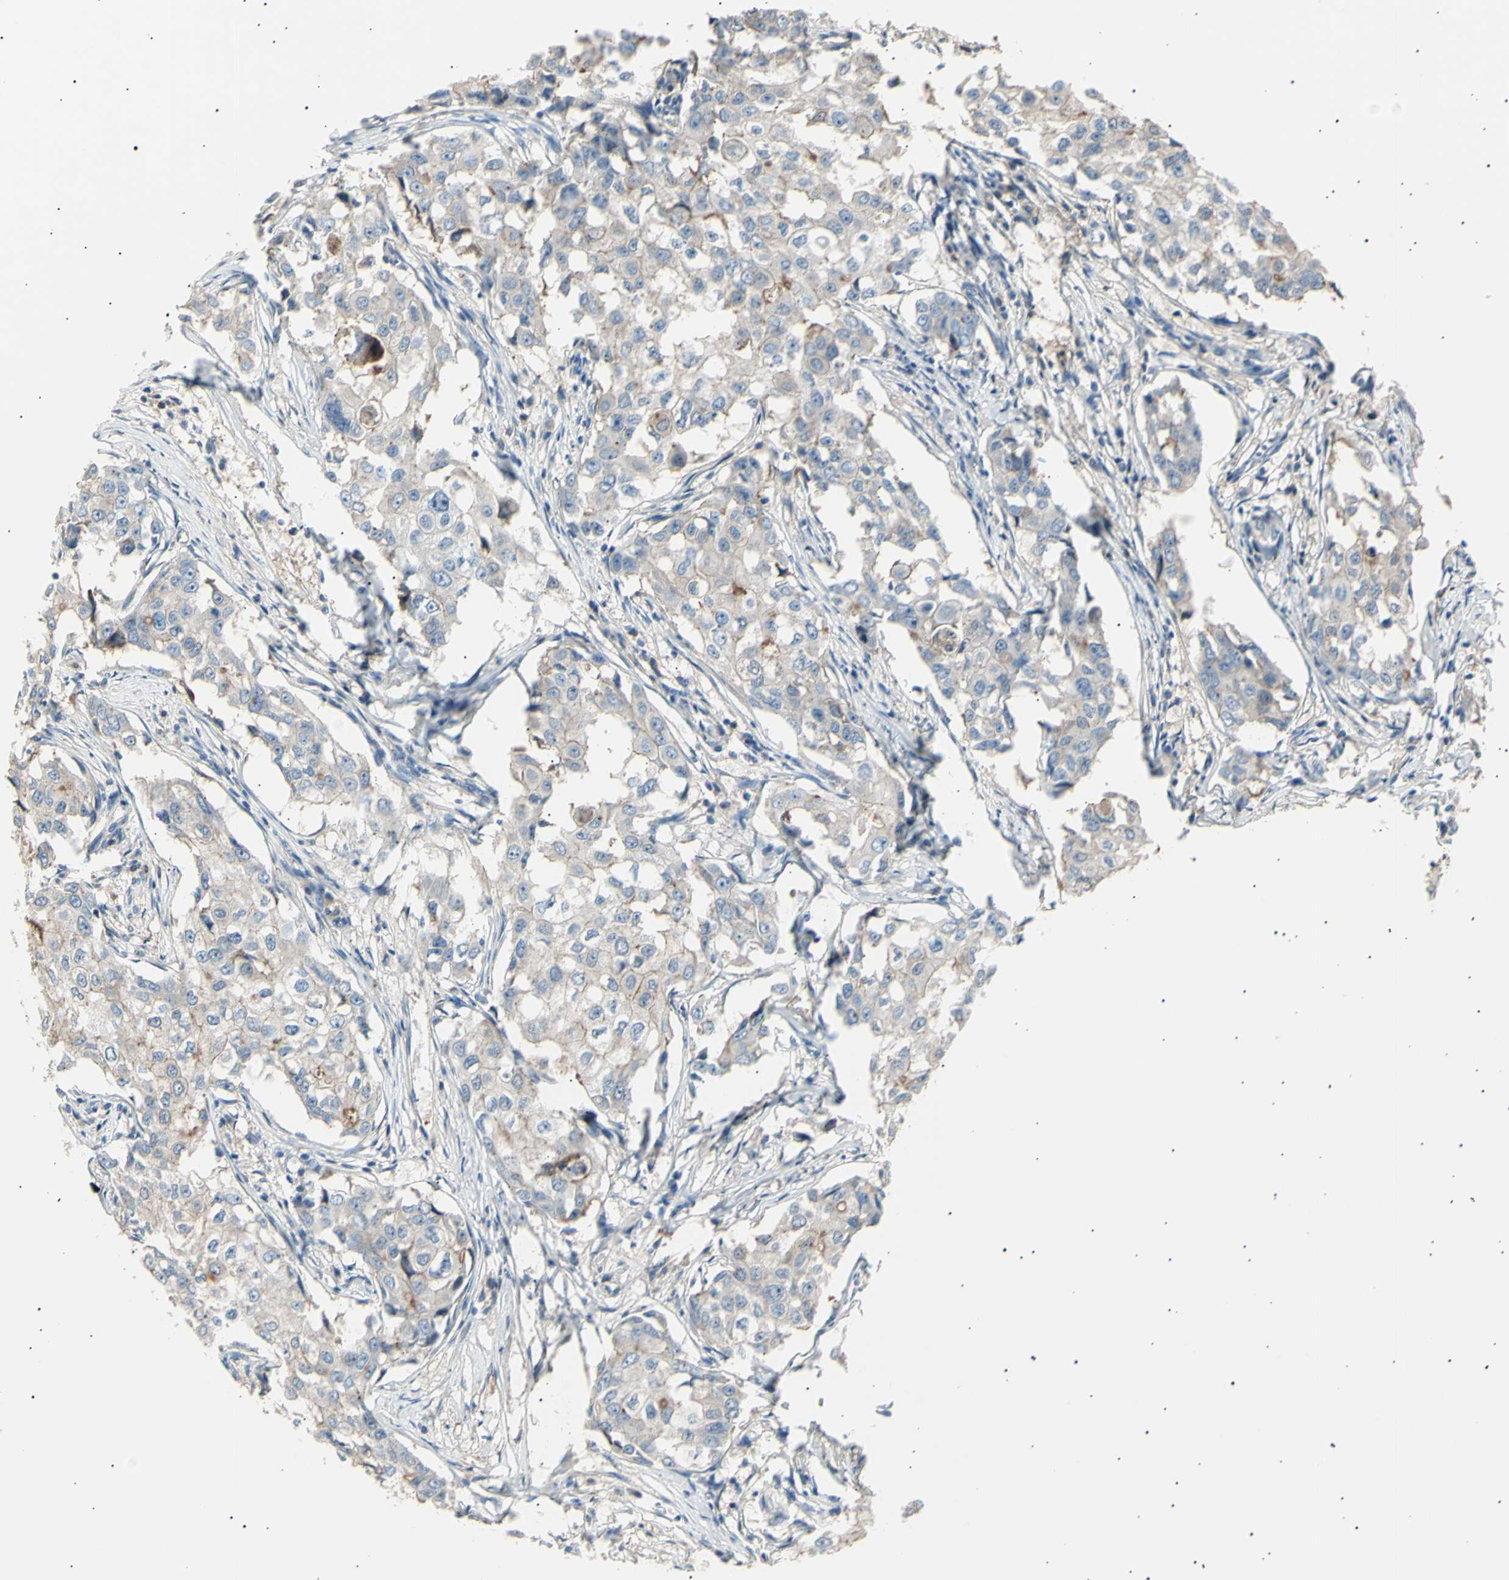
{"staining": {"intensity": "weak", "quantity": ">75%", "location": "cytoplasmic/membranous"}, "tissue": "breast cancer", "cell_type": "Tumor cells", "image_type": "cancer", "snomed": [{"axis": "morphology", "description": "Duct carcinoma"}, {"axis": "topography", "description": "Breast"}], "caption": "Infiltrating ductal carcinoma (breast) stained with a protein marker exhibits weak staining in tumor cells.", "gene": "LHPP", "patient": {"sex": "female", "age": 27}}